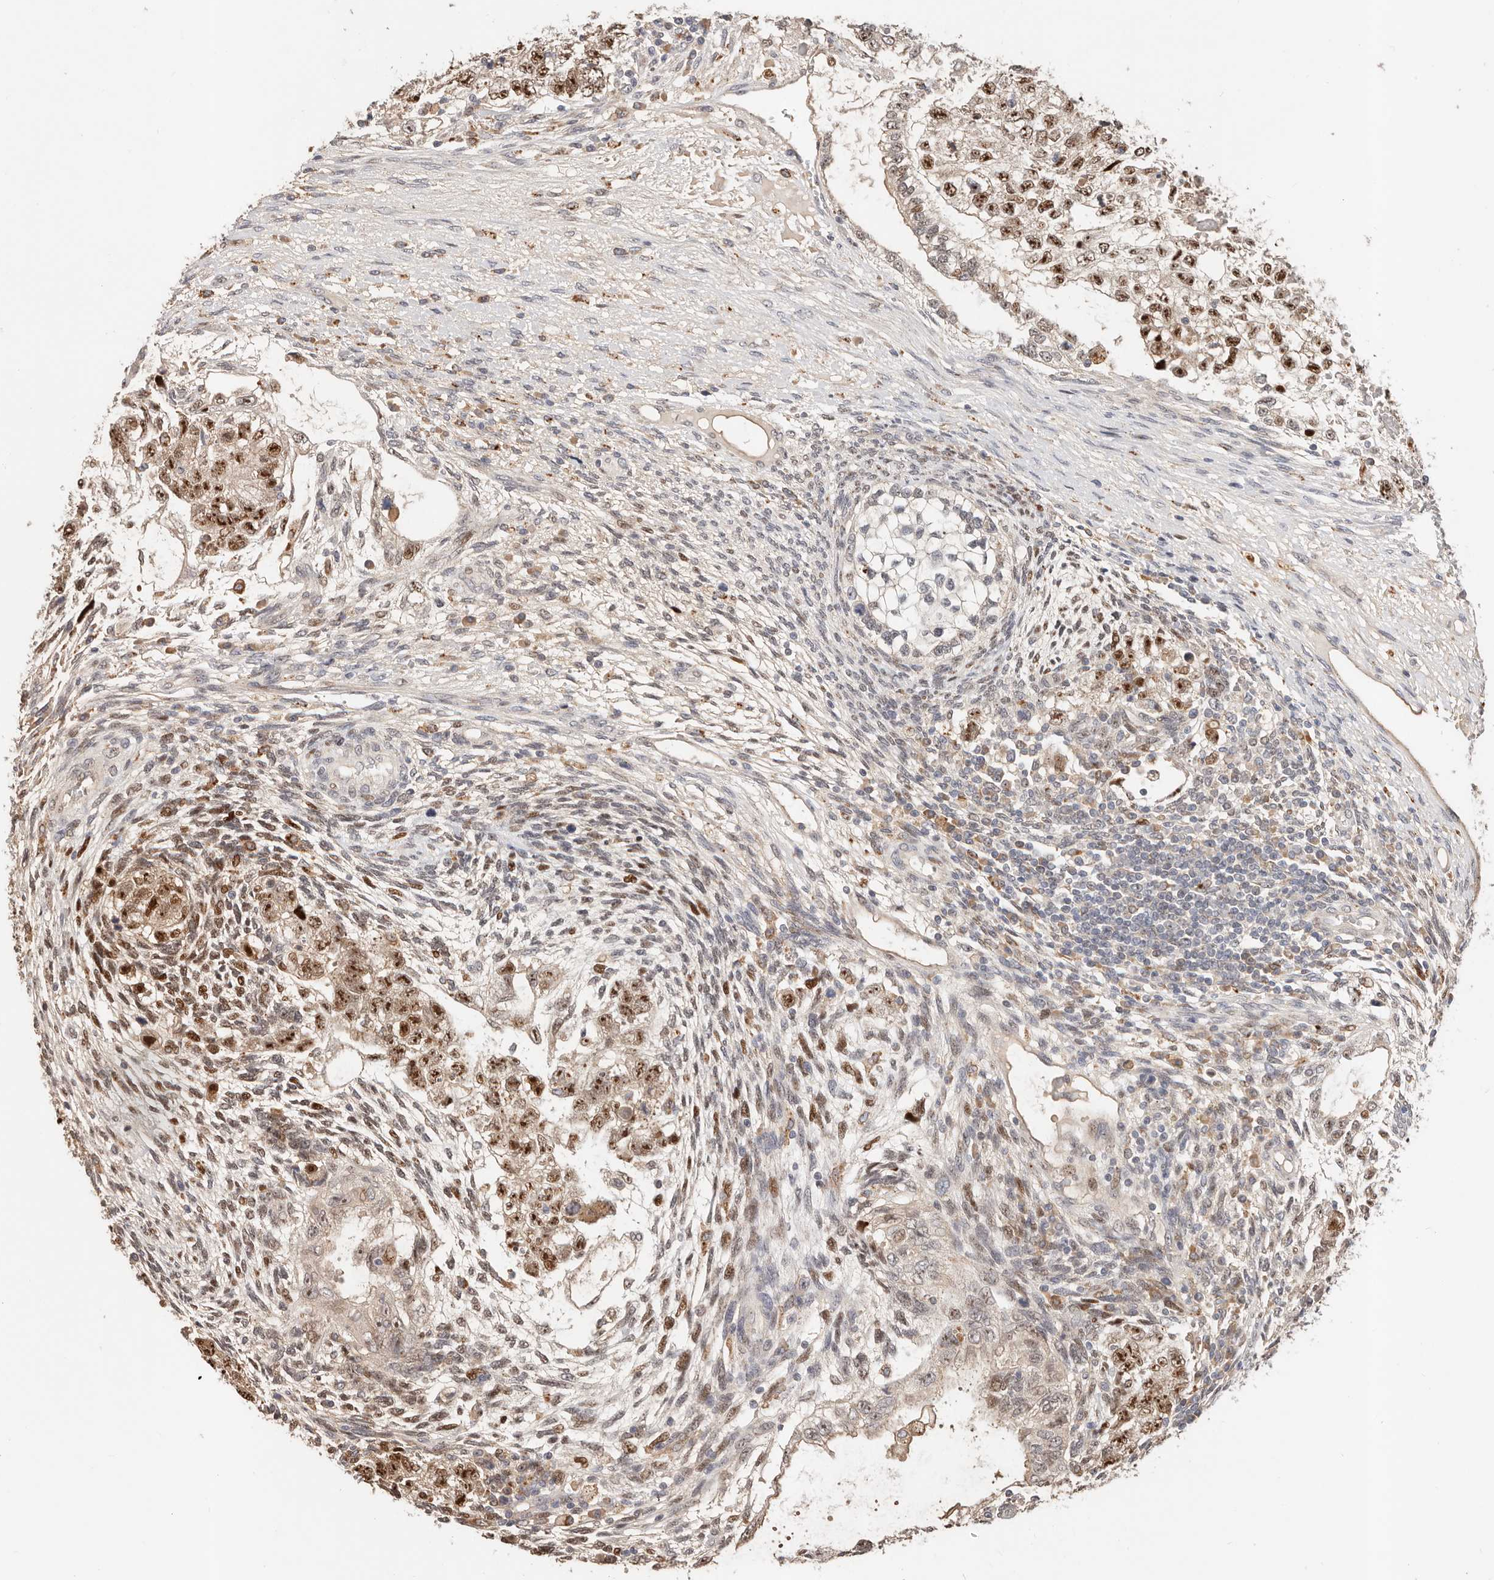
{"staining": {"intensity": "strong", "quantity": ">75%", "location": "nuclear"}, "tissue": "testis cancer", "cell_type": "Tumor cells", "image_type": "cancer", "snomed": [{"axis": "morphology", "description": "Carcinoma, Embryonal, NOS"}, {"axis": "topography", "description": "Testis"}], "caption": "Human embryonal carcinoma (testis) stained for a protein (brown) demonstrates strong nuclear positive positivity in approximately >75% of tumor cells.", "gene": "ZRANB1", "patient": {"sex": "male", "age": 37}}